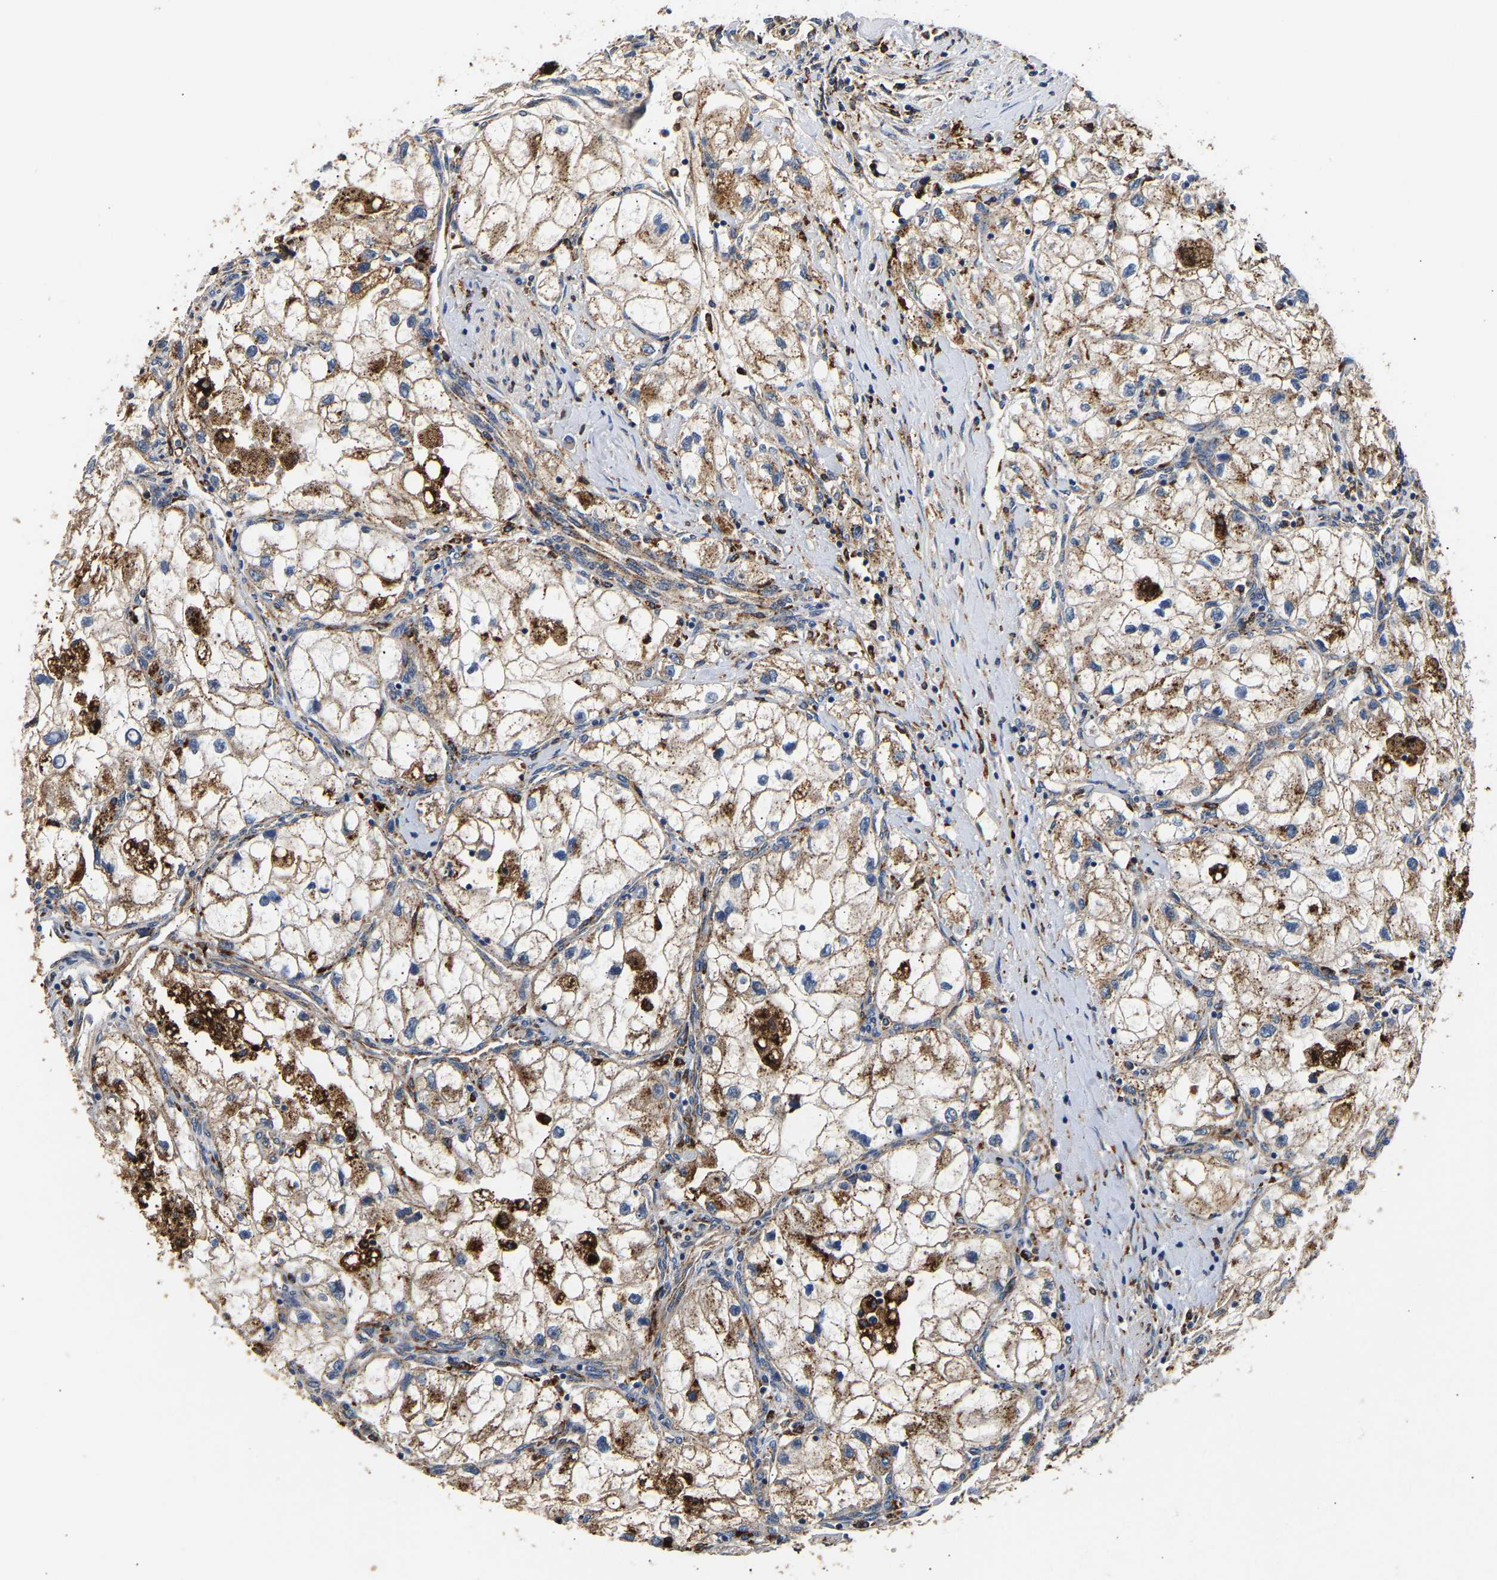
{"staining": {"intensity": "moderate", "quantity": ">75%", "location": "cytoplasmic/membranous"}, "tissue": "renal cancer", "cell_type": "Tumor cells", "image_type": "cancer", "snomed": [{"axis": "morphology", "description": "Adenocarcinoma, NOS"}, {"axis": "topography", "description": "Kidney"}], "caption": "Immunohistochemistry (IHC) photomicrograph of human renal adenocarcinoma stained for a protein (brown), which reveals medium levels of moderate cytoplasmic/membranous staining in approximately >75% of tumor cells.", "gene": "SMU1", "patient": {"sex": "female", "age": 70}}